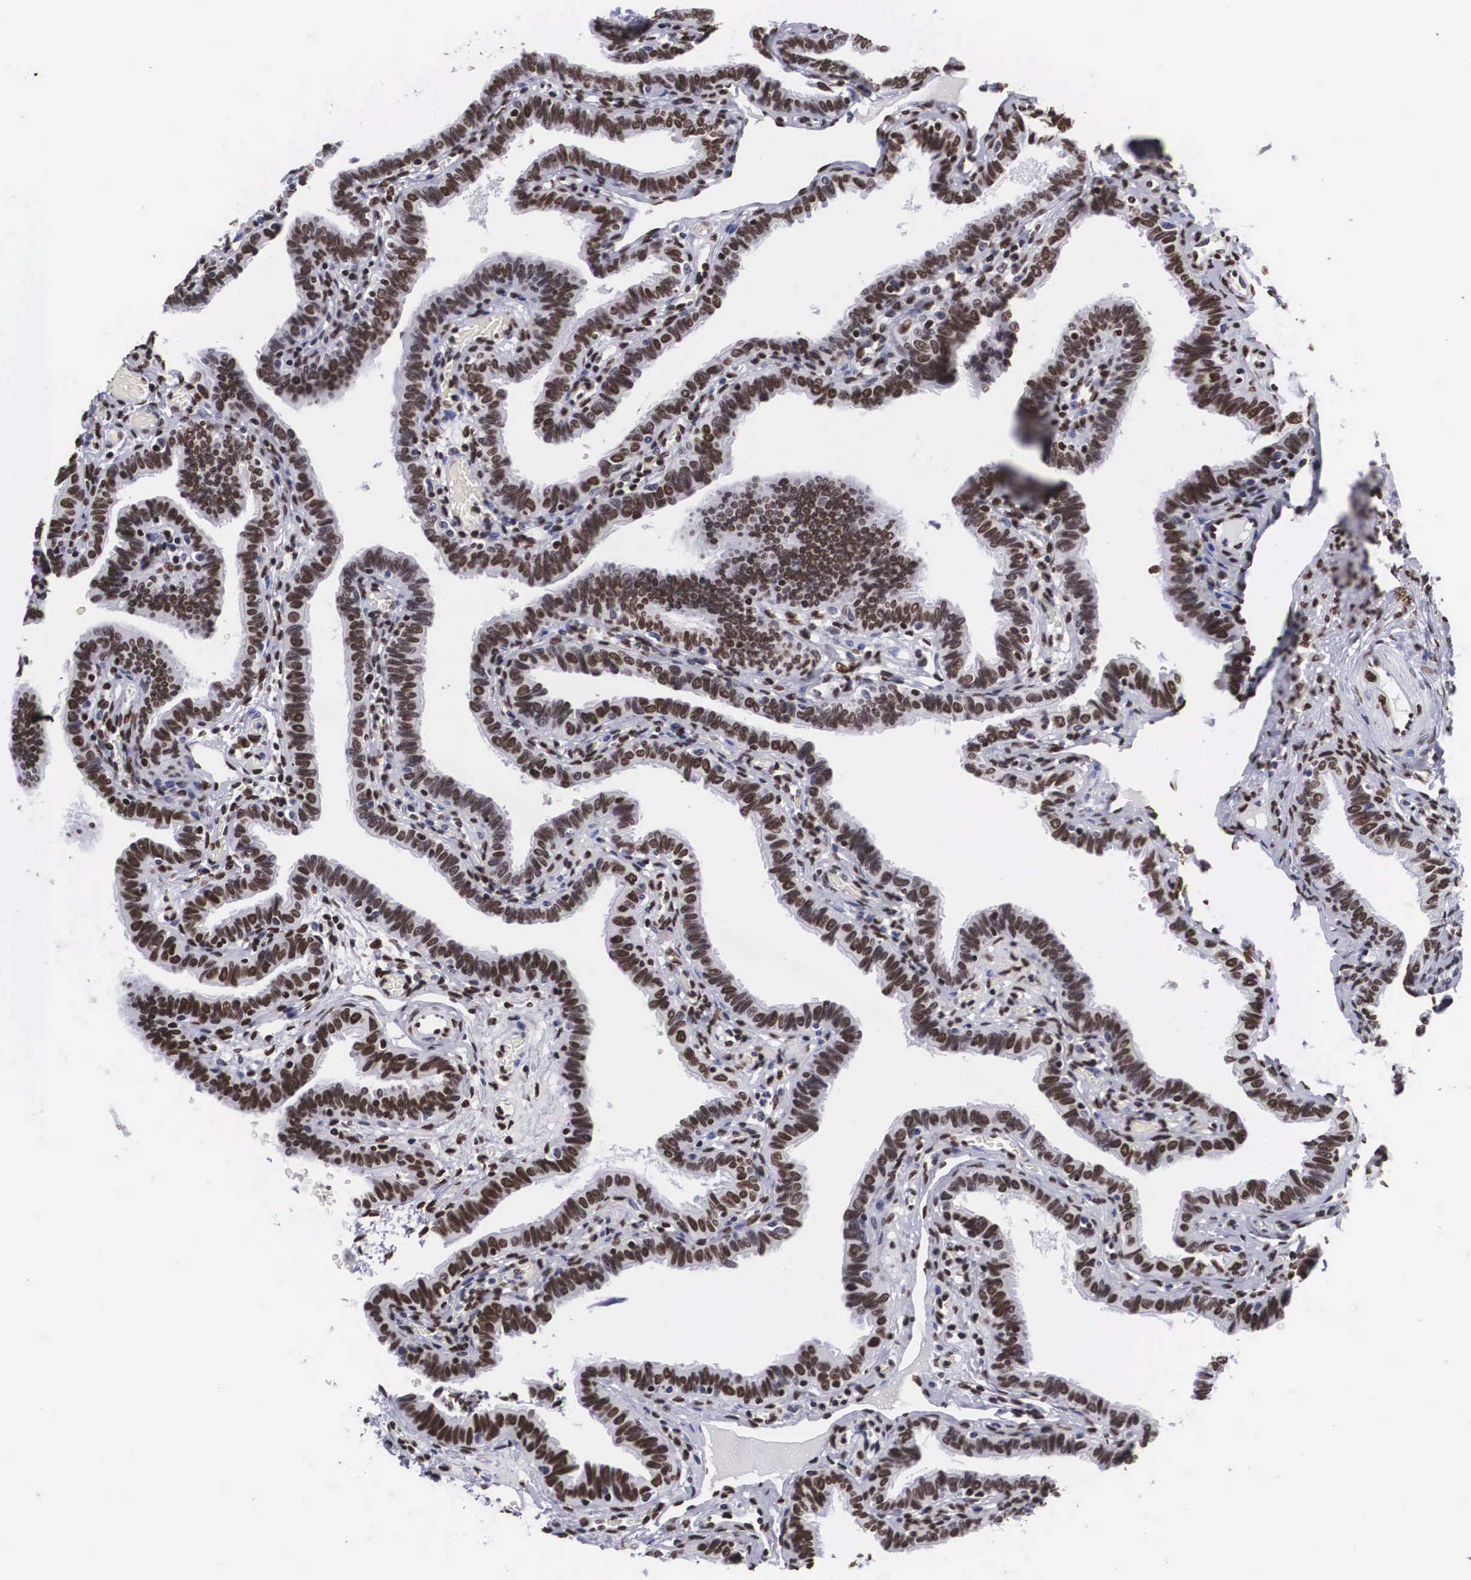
{"staining": {"intensity": "strong", "quantity": ">75%", "location": "nuclear"}, "tissue": "fallopian tube", "cell_type": "Glandular cells", "image_type": "normal", "snomed": [{"axis": "morphology", "description": "Normal tissue, NOS"}, {"axis": "topography", "description": "Fallopian tube"}], "caption": "Fallopian tube stained with immunohistochemistry exhibits strong nuclear positivity in approximately >75% of glandular cells. Immunohistochemistry (ihc) stains the protein of interest in brown and the nuclei are stained blue.", "gene": "MECP2", "patient": {"sex": "female", "age": 38}}